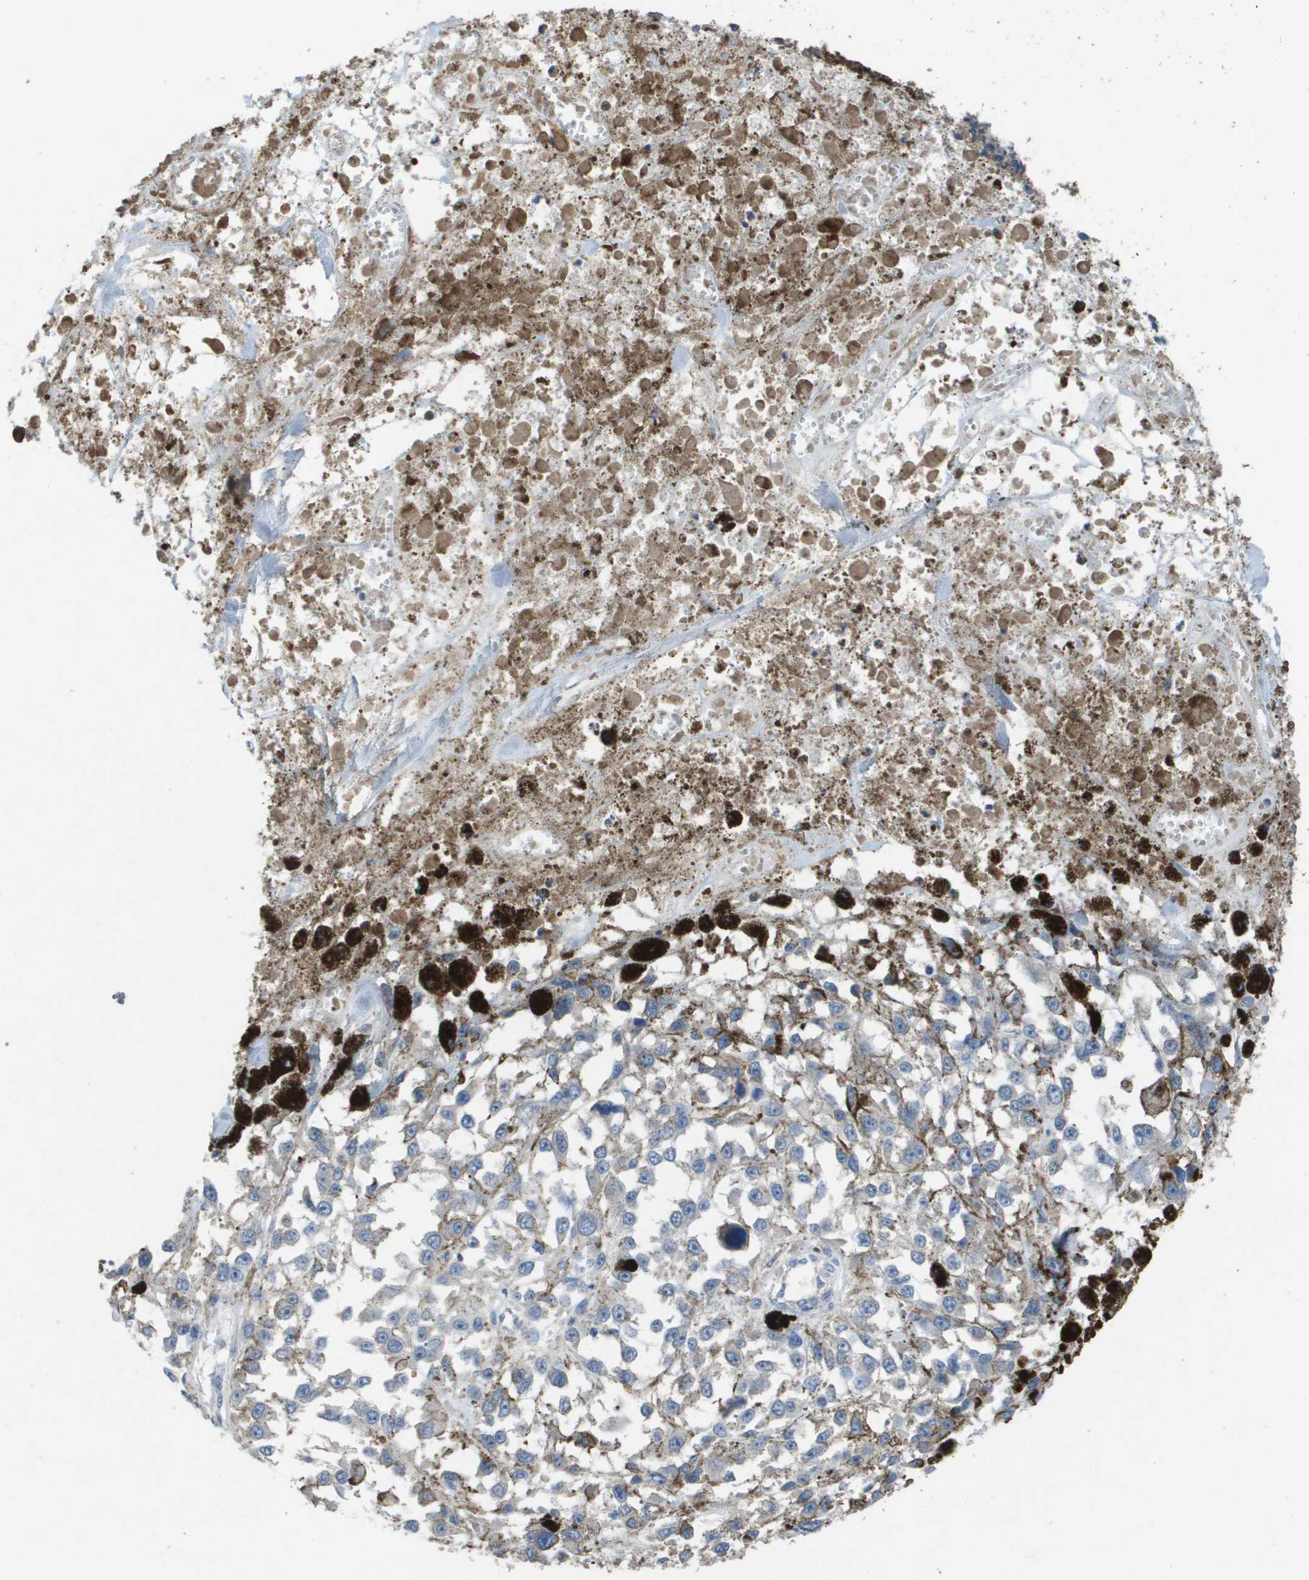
{"staining": {"intensity": "negative", "quantity": "none", "location": "none"}, "tissue": "melanoma", "cell_type": "Tumor cells", "image_type": "cancer", "snomed": [{"axis": "morphology", "description": "Malignant melanoma, Metastatic site"}, {"axis": "topography", "description": "Lymph node"}], "caption": "Immunohistochemical staining of malignant melanoma (metastatic site) exhibits no significant expression in tumor cells. The staining was performed using DAB to visualize the protein expression in brown, while the nuclei were stained in blue with hematoxylin (Magnification: 20x).", "gene": "CLCA4", "patient": {"sex": "male", "age": 59}}